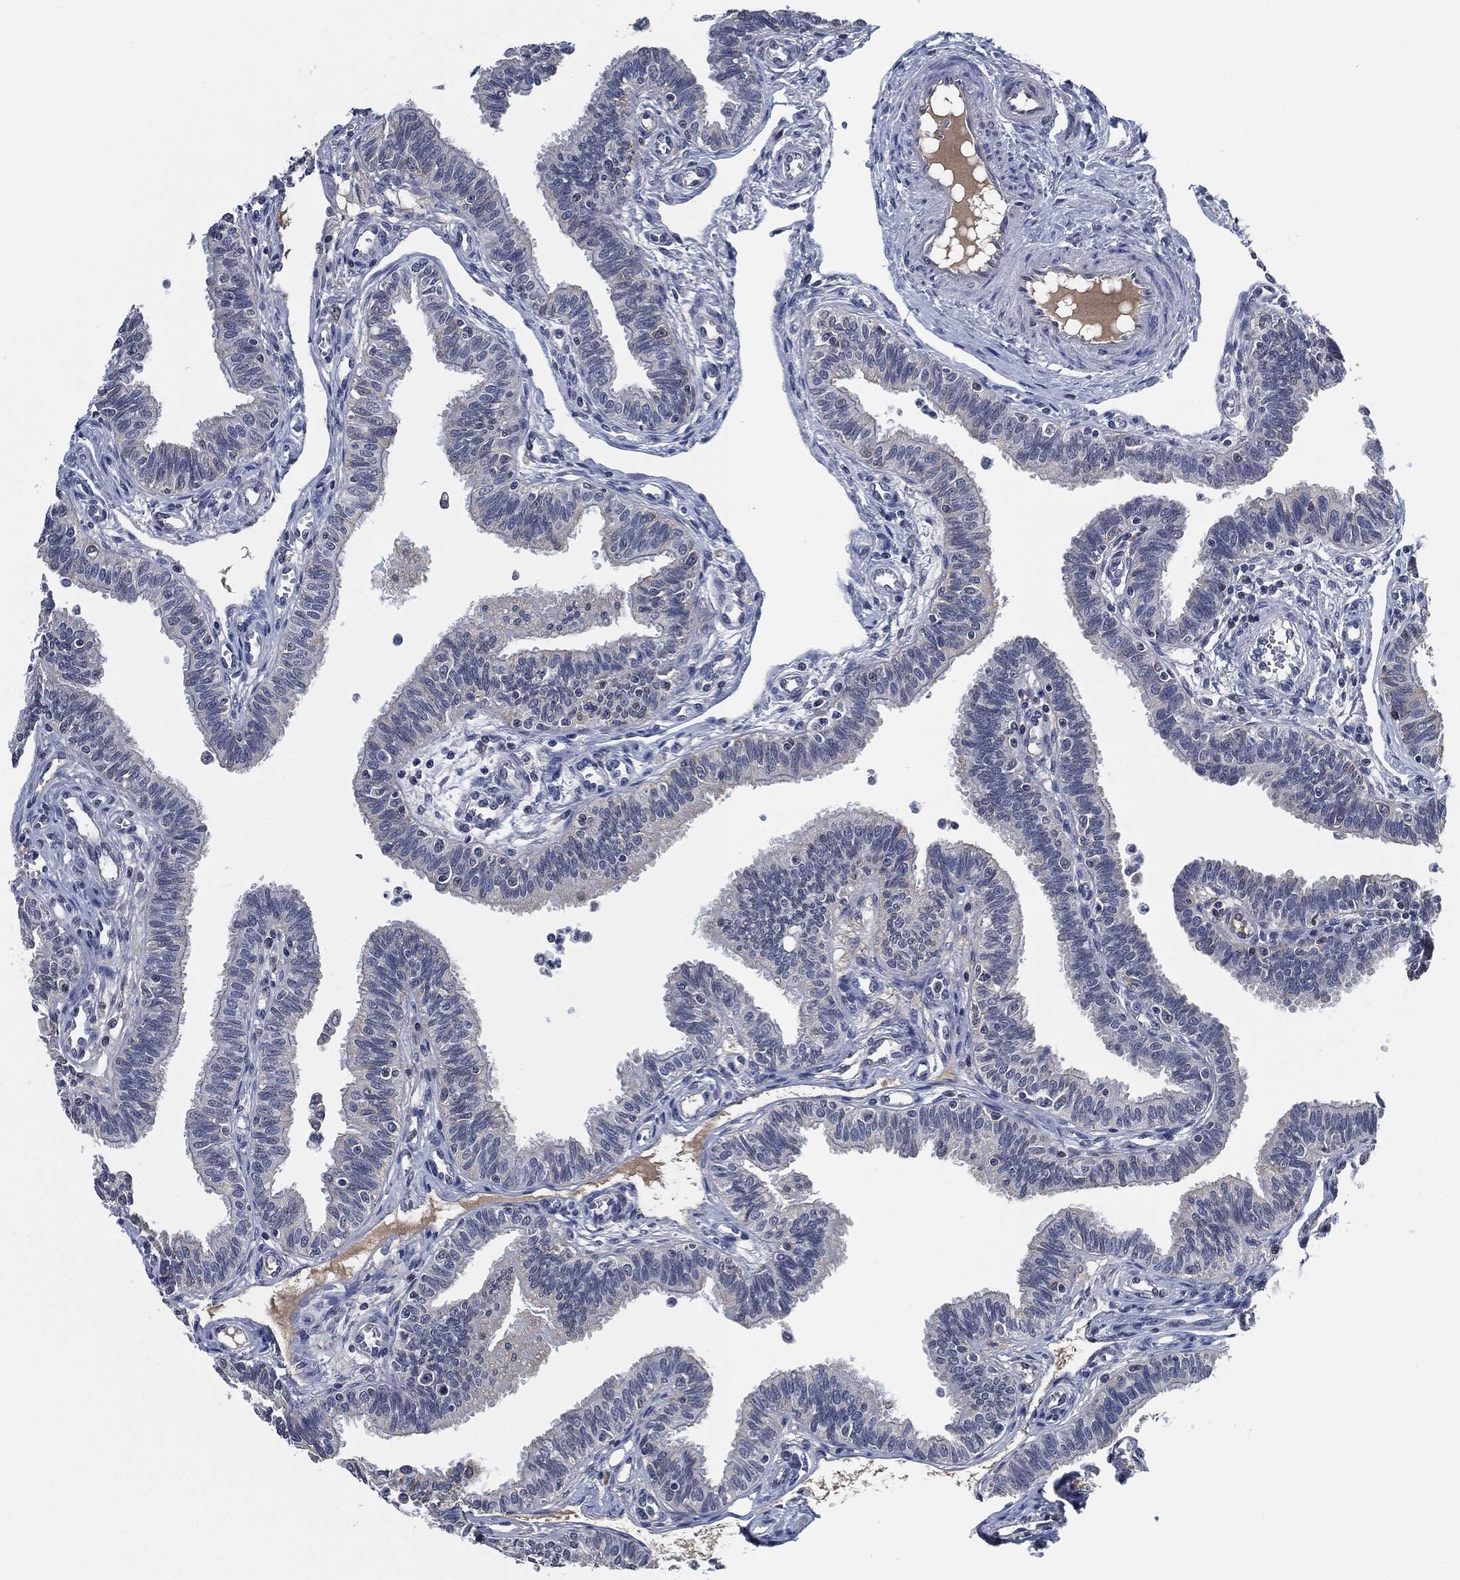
{"staining": {"intensity": "negative", "quantity": "none", "location": "none"}, "tissue": "fallopian tube", "cell_type": "Glandular cells", "image_type": "normal", "snomed": [{"axis": "morphology", "description": "Normal tissue, NOS"}, {"axis": "topography", "description": "Fallopian tube"}], "caption": "IHC micrograph of unremarkable fallopian tube: fallopian tube stained with DAB (3,3'-diaminobenzidine) demonstrates no significant protein positivity in glandular cells. (Stains: DAB immunohistochemistry (IHC) with hematoxylin counter stain, Microscopy: brightfield microscopy at high magnification).", "gene": "IL2RG", "patient": {"sex": "female", "age": 36}}